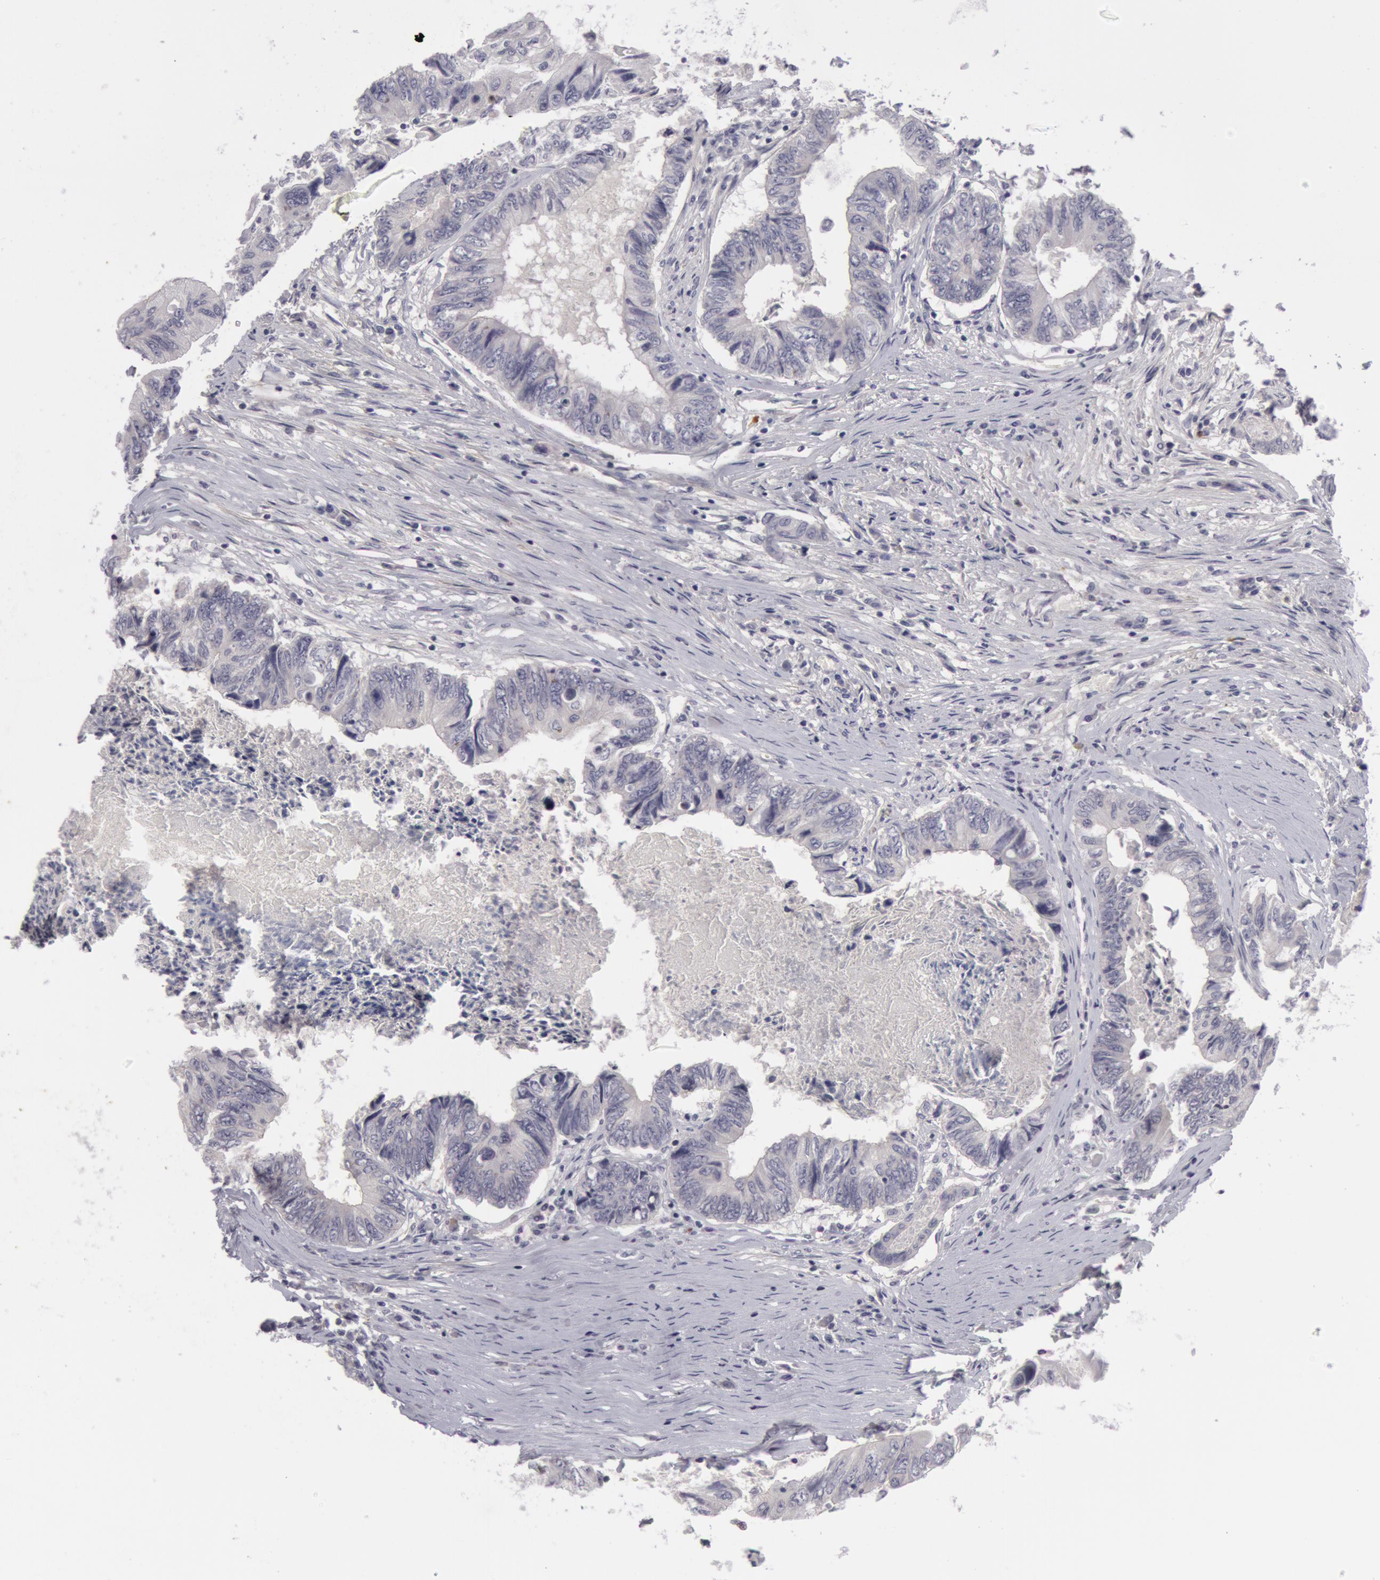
{"staining": {"intensity": "negative", "quantity": "none", "location": "none"}, "tissue": "colorectal cancer", "cell_type": "Tumor cells", "image_type": "cancer", "snomed": [{"axis": "morphology", "description": "Adenocarcinoma, NOS"}, {"axis": "topography", "description": "Rectum"}], "caption": "The micrograph displays no significant positivity in tumor cells of adenocarcinoma (colorectal). (DAB (3,3'-diaminobenzidine) IHC visualized using brightfield microscopy, high magnification).", "gene": "NLGN4X", "patient": {"sex": "female", "age": 82}}